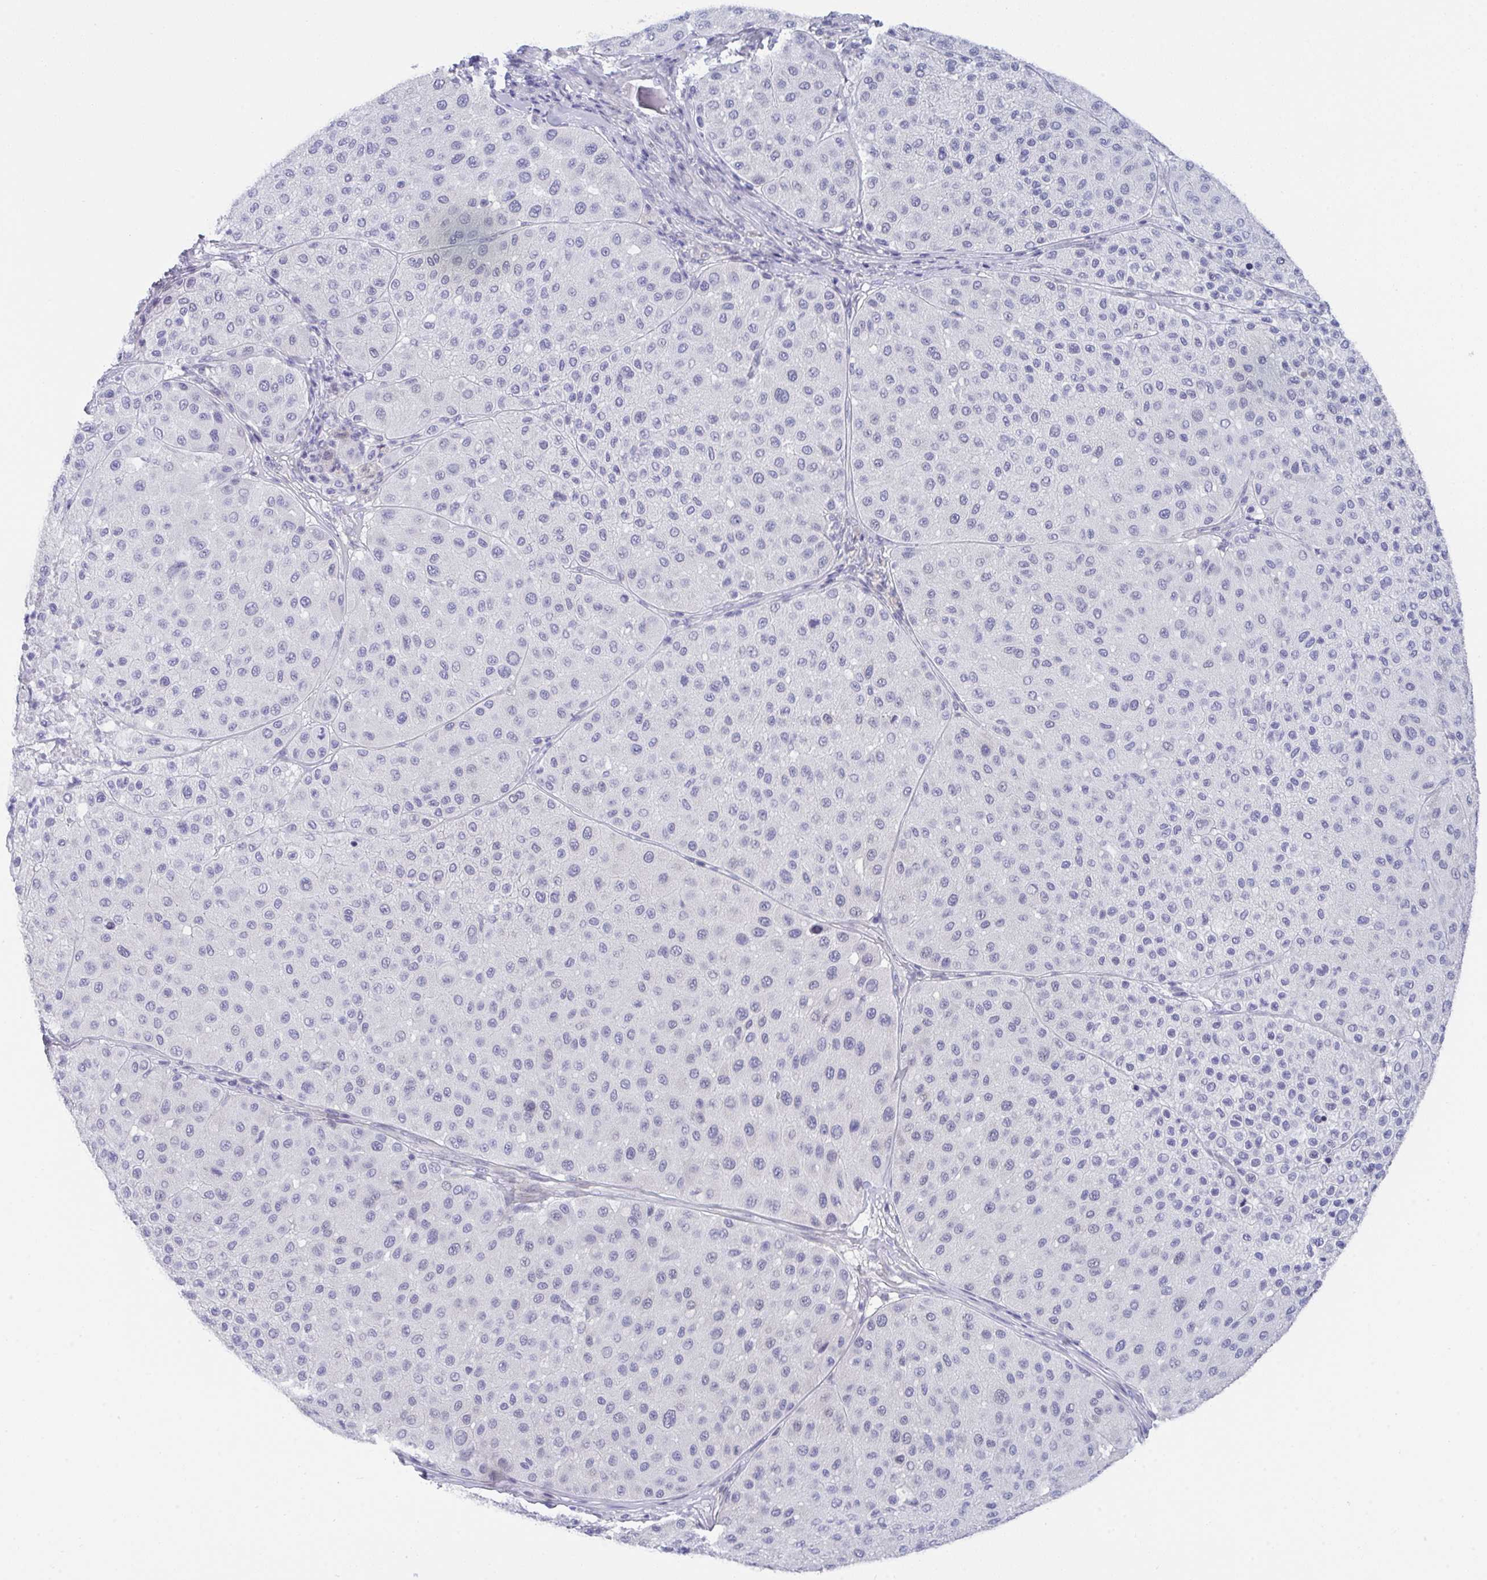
{"staining": {"intensity": "negative", "quantity": "none", "location": "none"}, "tissue": "melanoma", "cell_type": "Tumor cells", "image_type": "cancer", "snomed": [{"axis": "morphology", "description": "Malignant melanoma, Metastatic site"}, {"axis": "topography", "description": "Smooth muscle"}], "caption": "Immunohistochemistry image of neoplastic tissue: melanoma stained with DAB (3,3'-diaminobenzidine) reveals no significant protein expression in tumor cells.", "gene": "BMAL2", "patient": {"sex": "male", "age": 41}}